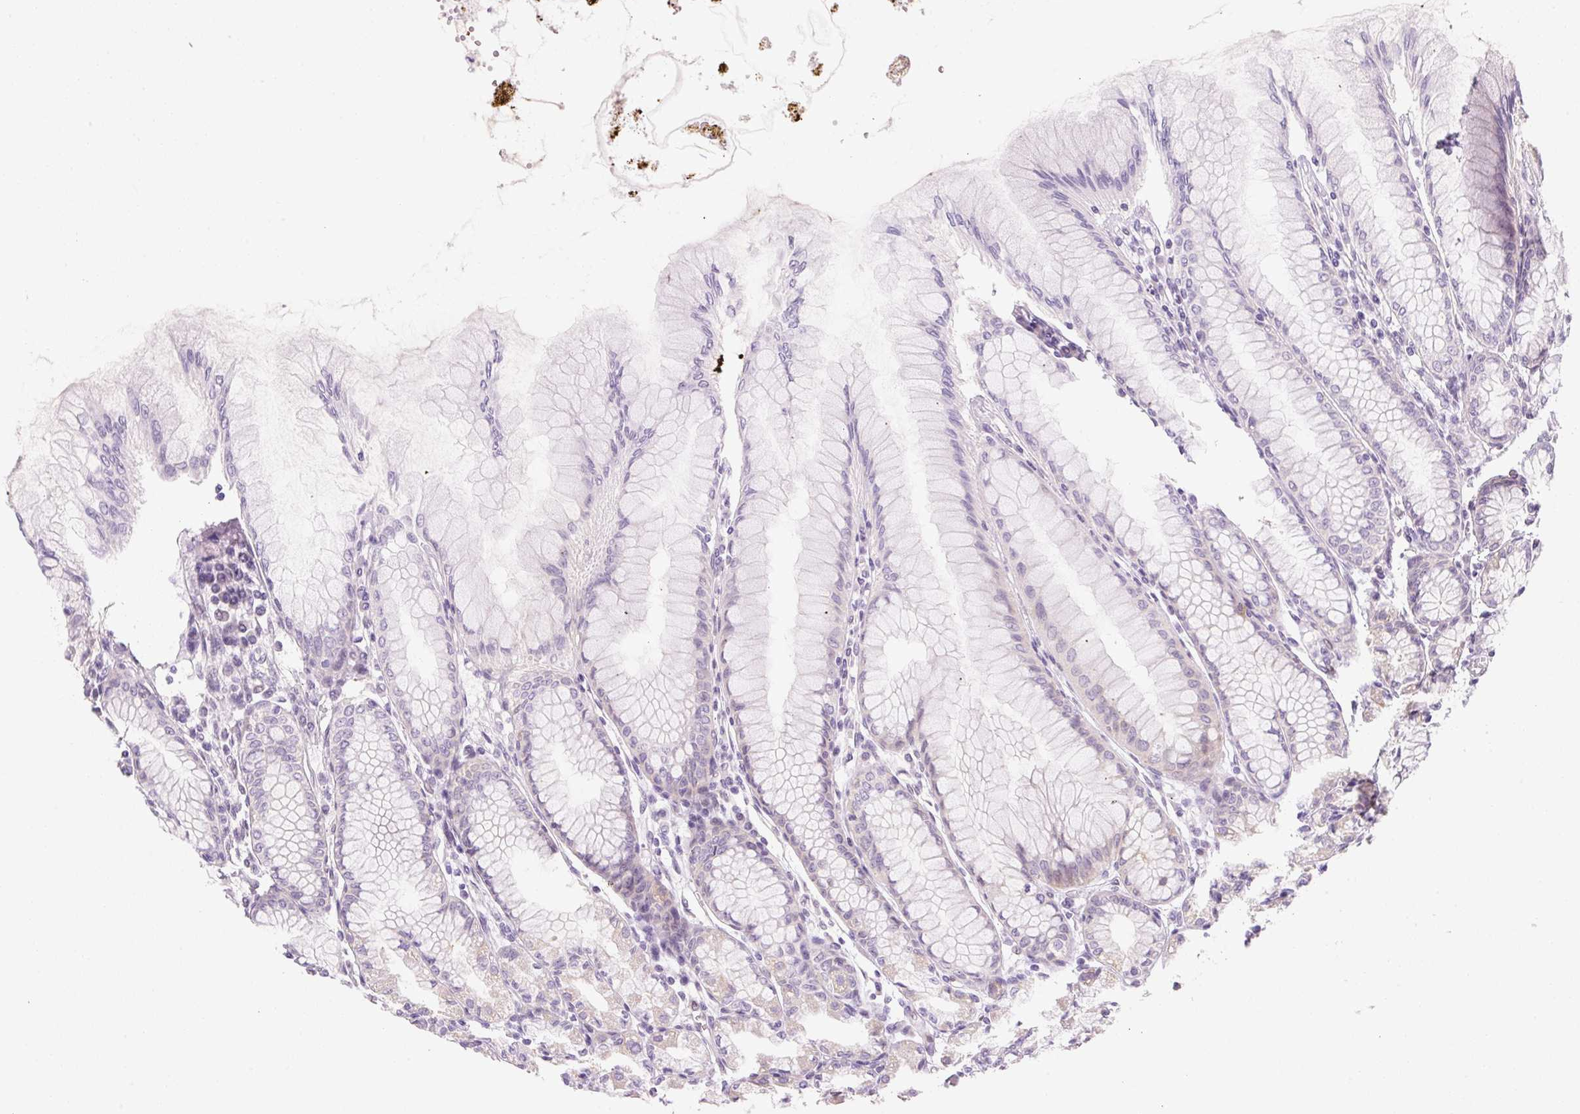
{"staining": {"intensity": "negative", "quantity": "none", "location": "none"}, "tissue": "stomach", "cell_type": "Glandular cells", "image_type": "normal", "snomed": [{"axis": "morphology", "description": "Normal tissue, NOS"}, {"axis": "topography", "description": "Stomach"}], "caption": "A micrograph of stomach stained for a protein exhibits no brown staining in glandular cells. (Stains: DAB immunohistochemistry (IHC) with hematoxylin counter stain, Microscopy: brightfield microscopy at high magnification).", "gene": "SYNE3", "patient": {"sex": "female", "age": 57}}